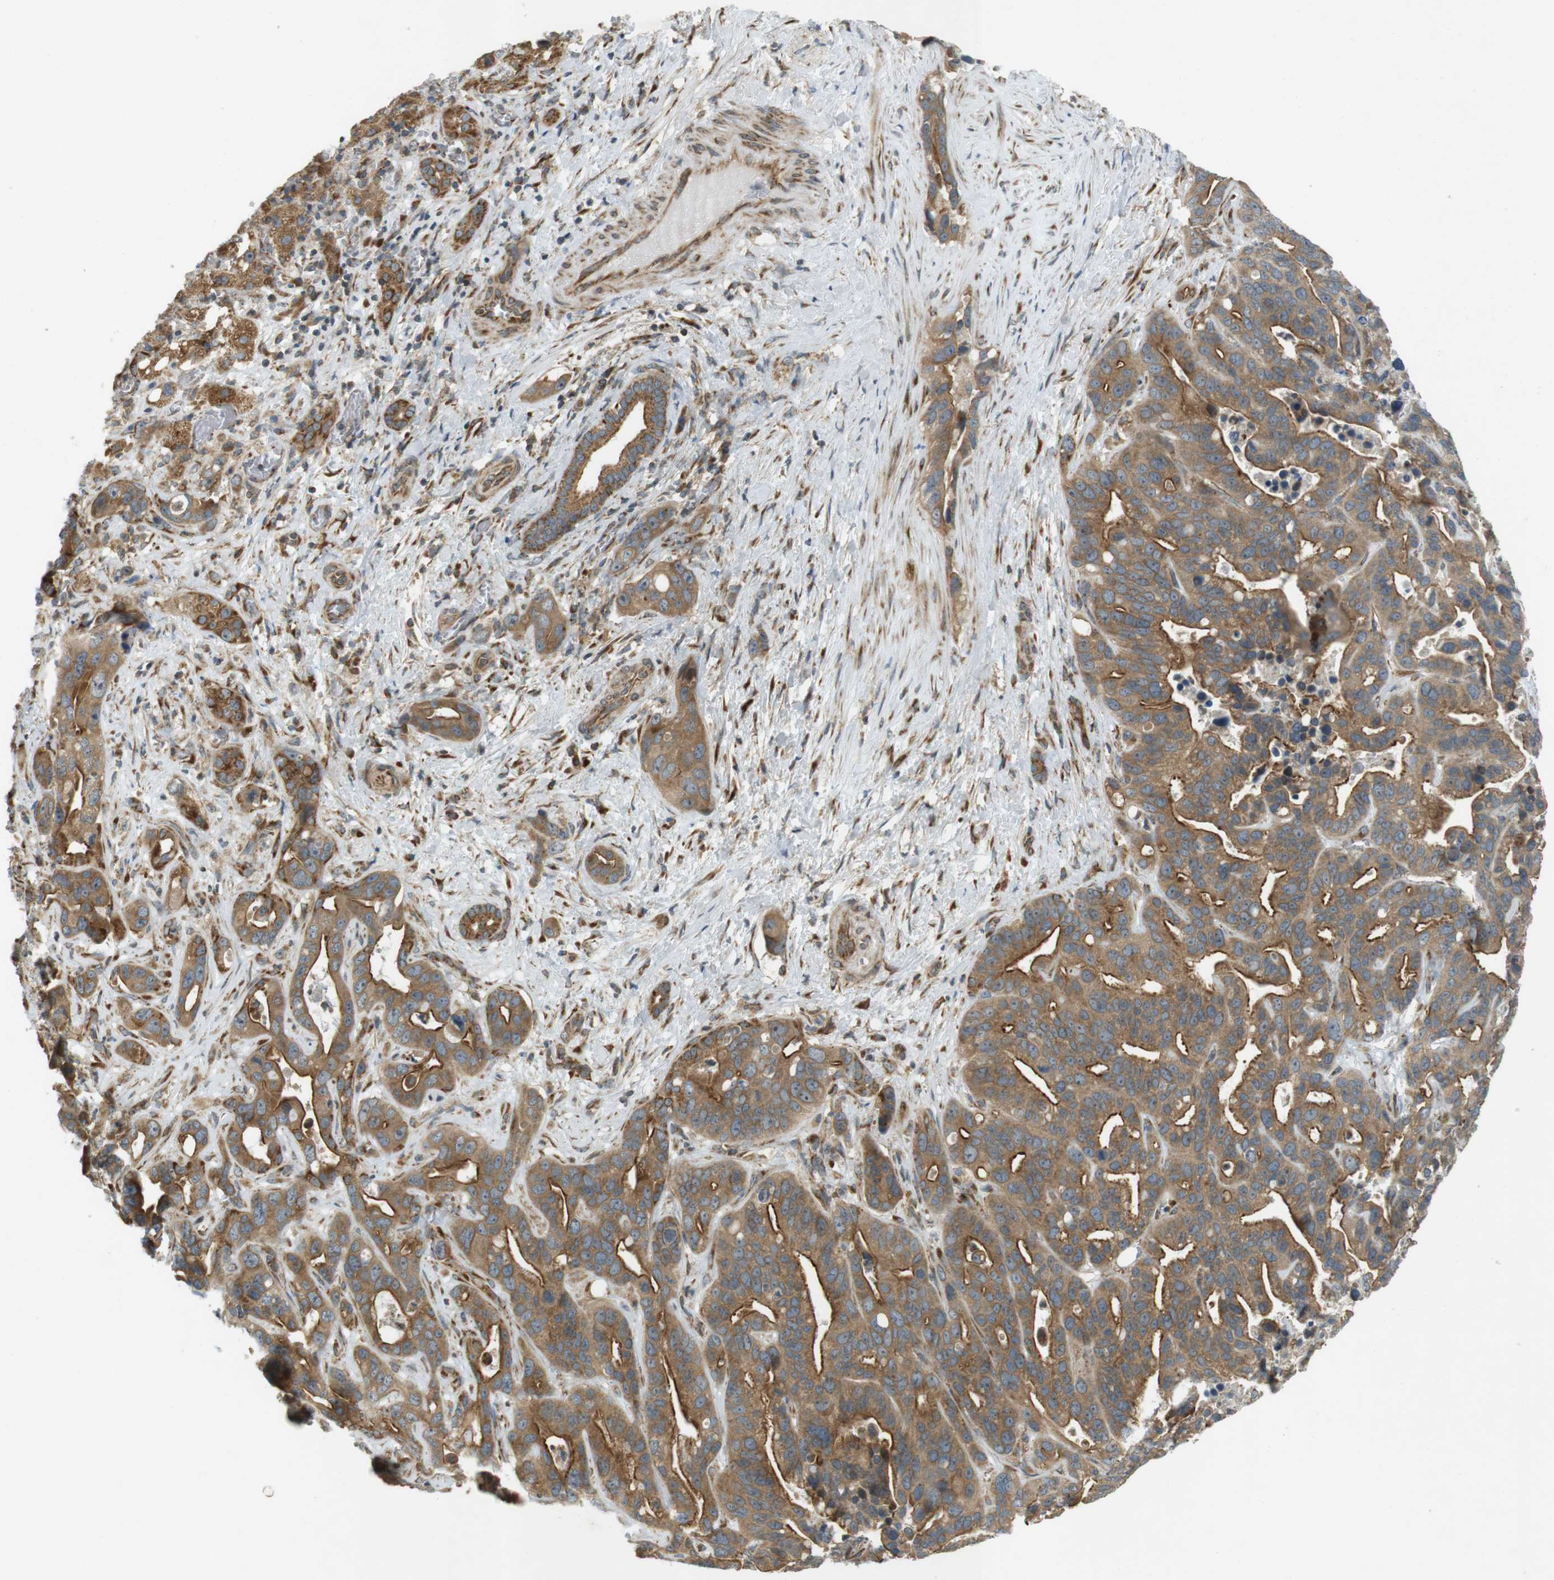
{"staining": {"intensity": "moderate", "quantity": ">75%", "location": "cytoplasmic/membranous"}, "tissue": "liver cancer", "cell_type": "Tumor cells", "image_type": "cancer", "snomed": [{"axis": "morphology", "description": "Cholangiocarcinoma"}, {"axis": "topography", "description": "Liver"}], "caption": "Immunohistochemical staining of liver cancer (cholangiocarcinoma) exhibits medium levels of moderate cytoplasmic/membranous positivity in about >75% of tumor cells. (DAB = brown stain, brightfield microscopy at high magnification).", "gene": "SLC41A1", "patient": {"sex": "female", "age": 73}}